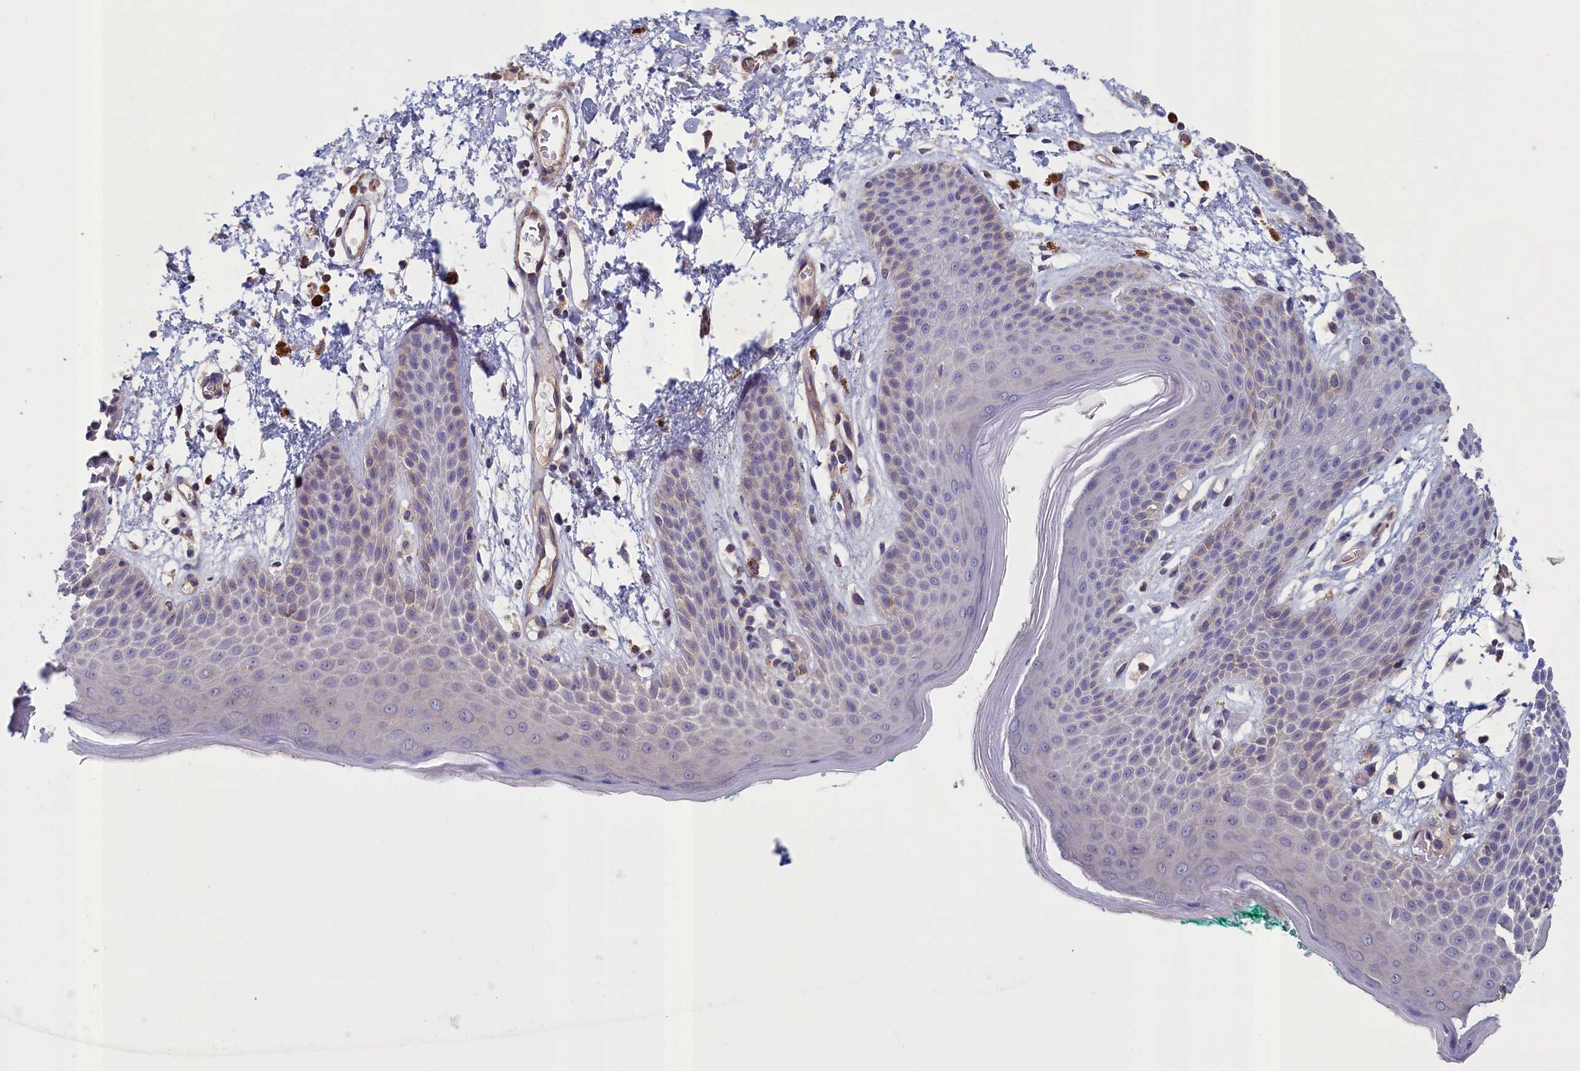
{"staining": {"intensity": "weak", "quantity": "<25%", "location": "cytoplasmic/membranous"}, "tissue": "skin", "cell_type": "Epidermal cells", "image_type": "normal", "snomed": [{"axis": "morphology", "description": "Normal tissue, NOS"}, {"axis": "topography", "description": "Anal"}], "caption": "Immunohistochemistry of normal human skin reveals no expression in epidermal cells. (Stains: DAB immunohistochemistry (IHC) with hematoxylin counter stain, Microscopy: brightfield microscopy at high magnification).", "gene": "ANKRD2", "patient": {"sex": "male", "age": 74}}